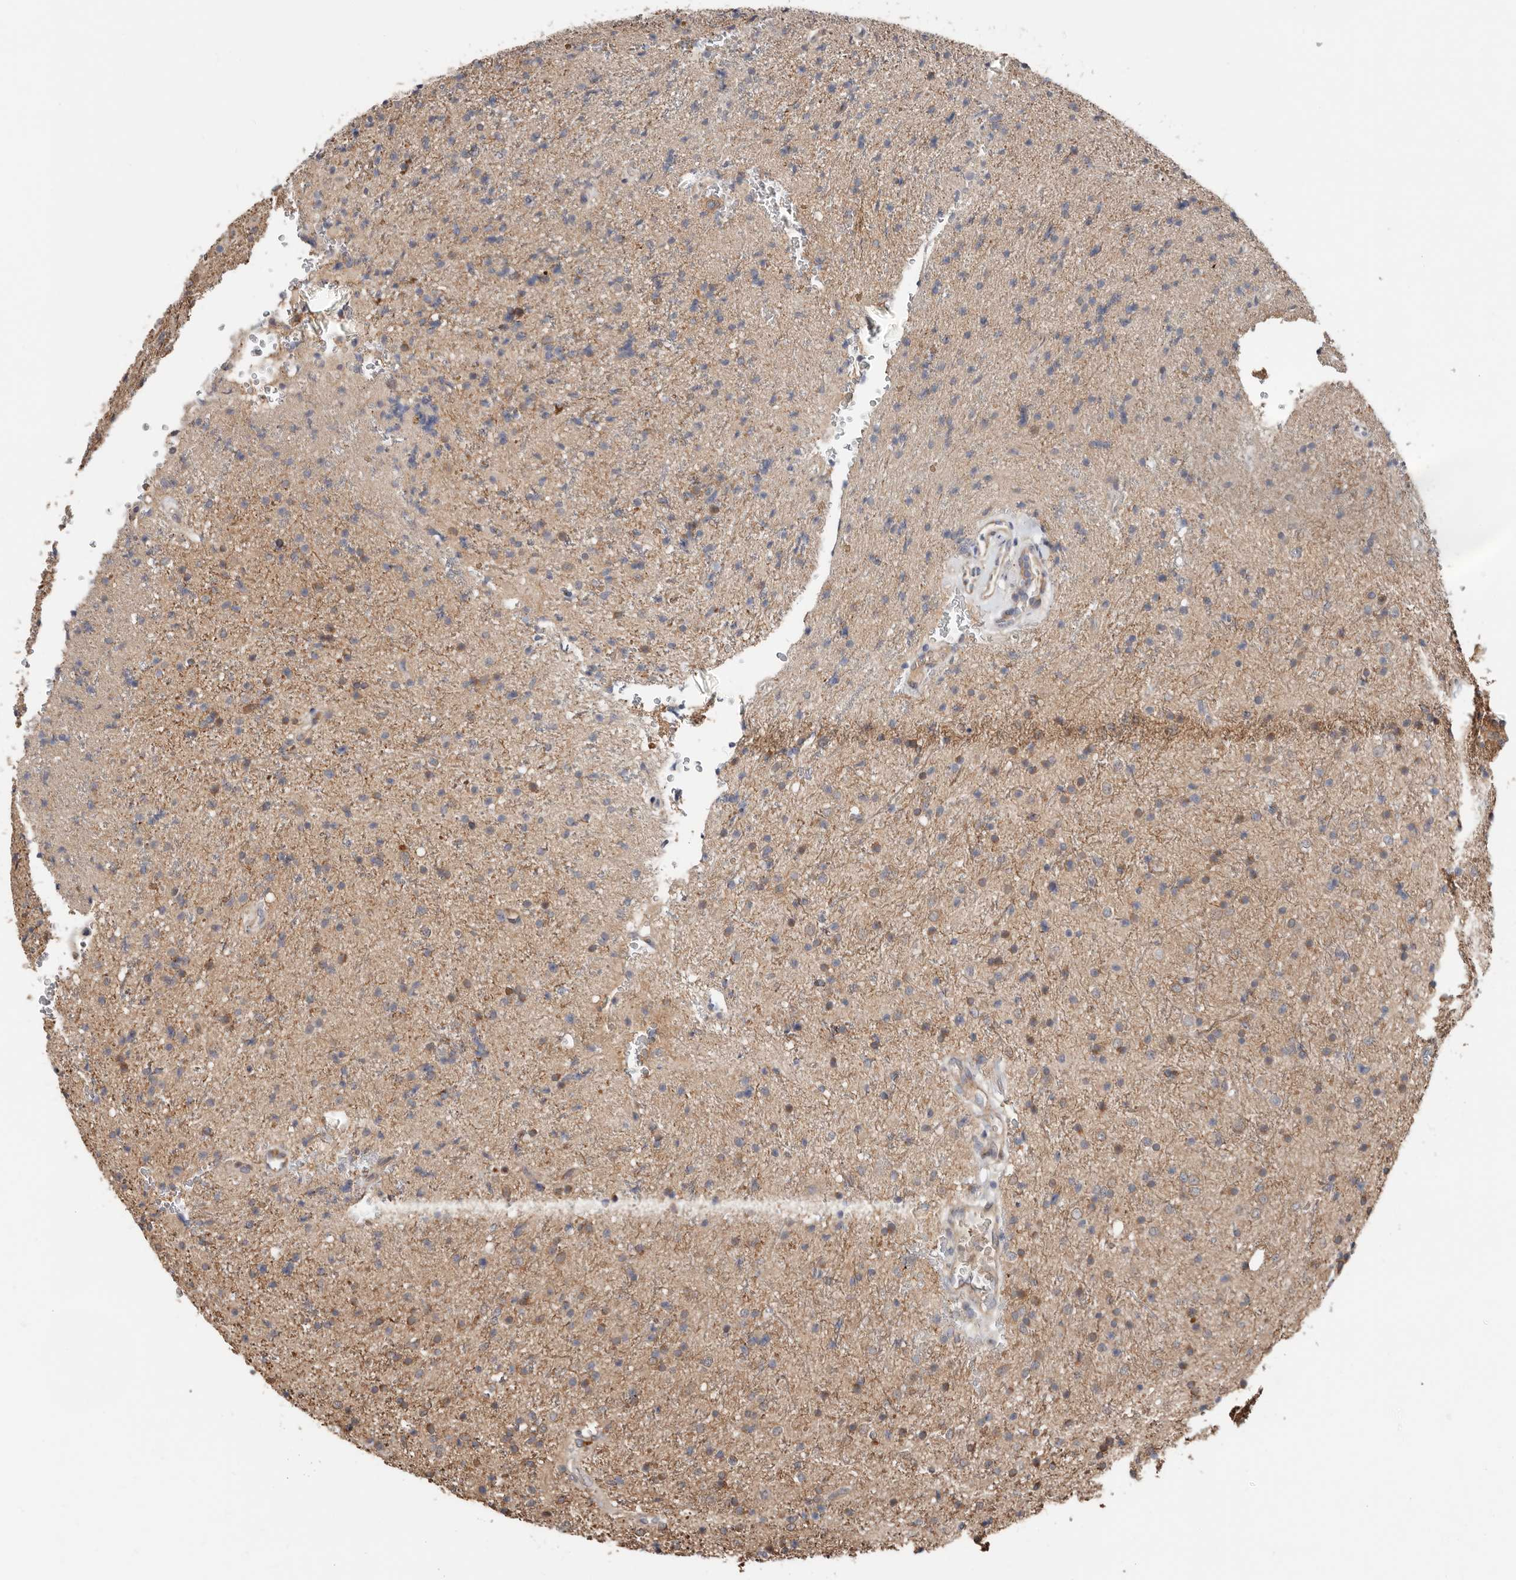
{"staining": {"intensity": "moderate", "quantity": "25%-75%", "location": "cytoplasmic/membranous"}, "tissue": "glioma", "cell_type": "Tumor cells", "image_type": "cancer", "snomed": [{"axis": "morphology", "description": "Glioma, malignant, High grade"}, {"axis": "topography", "description": "Brain"}], "caption": "Immunohistochemical staining of glioma displays medium levels of moderate cytoplasmic/membranous staining in approximately 25%-75% of tumor cells. (IHC, brightfield microscopy, high magnification).", "gene": "ASRGL1", "patient": {"sex": "male", "age": 34}}